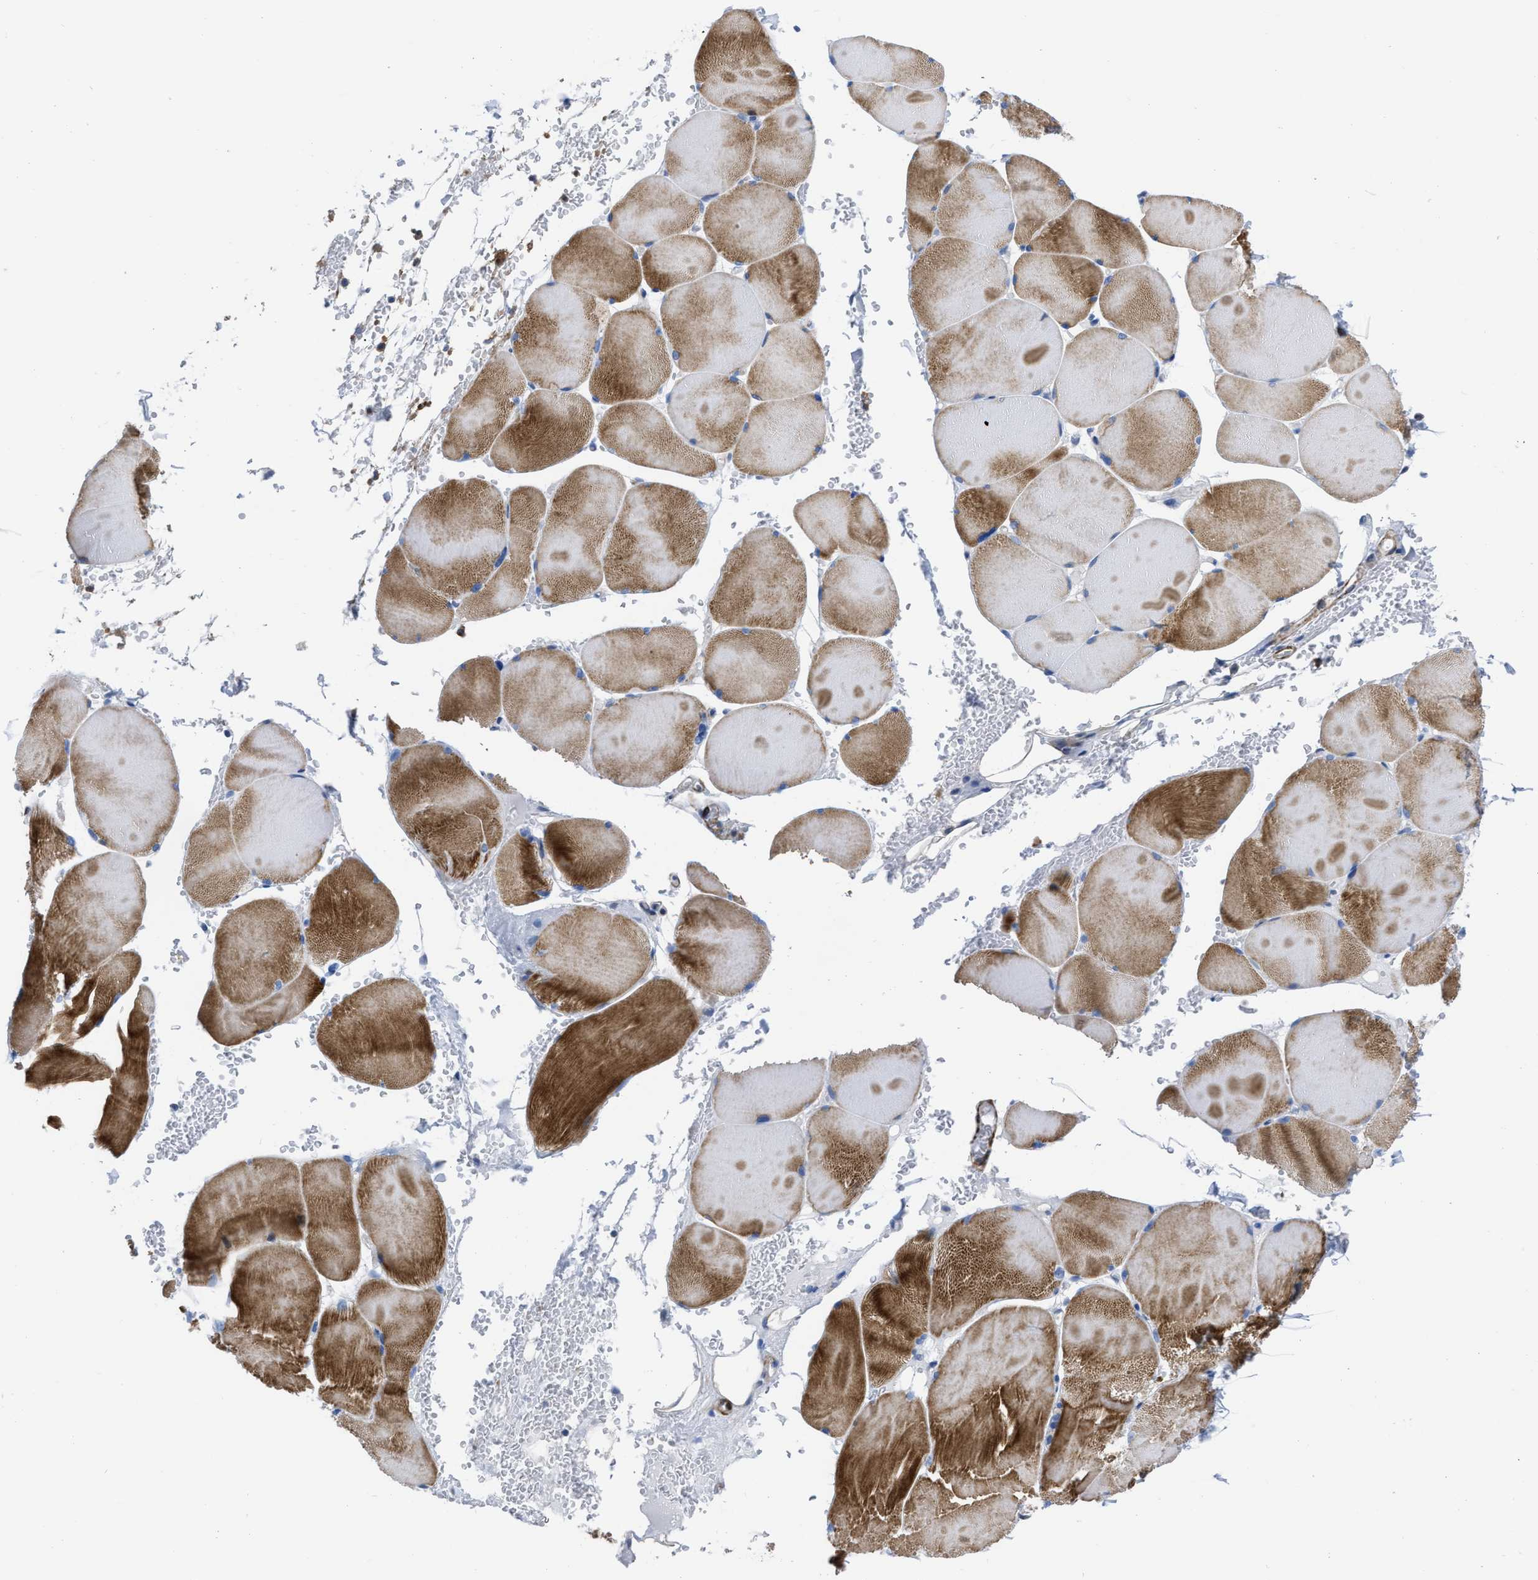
{"staining": {"intensity": "strong", "quantity": ">75%", "location": "cytoplasmic/membranous"}, "tissue": "skeletal muscle", "cell_type": "Myocytes", "image_type": "normal", "snomed": [{"axis": "morphology", "description": "Normal tissue, NOS"}, {"axis": "topography", "description": "Skin"}, {"axis": "topography", "description": "Skeletal muscle"}], "caption": "Brown immunohistochemical staining in unremarkable skeletal muscle demonstrates strong cytoplasmic/membranous expression in approximately >75% of myocytes.", "gene": "PRMT2", "patient": {"sex": "male", "age": 83}}